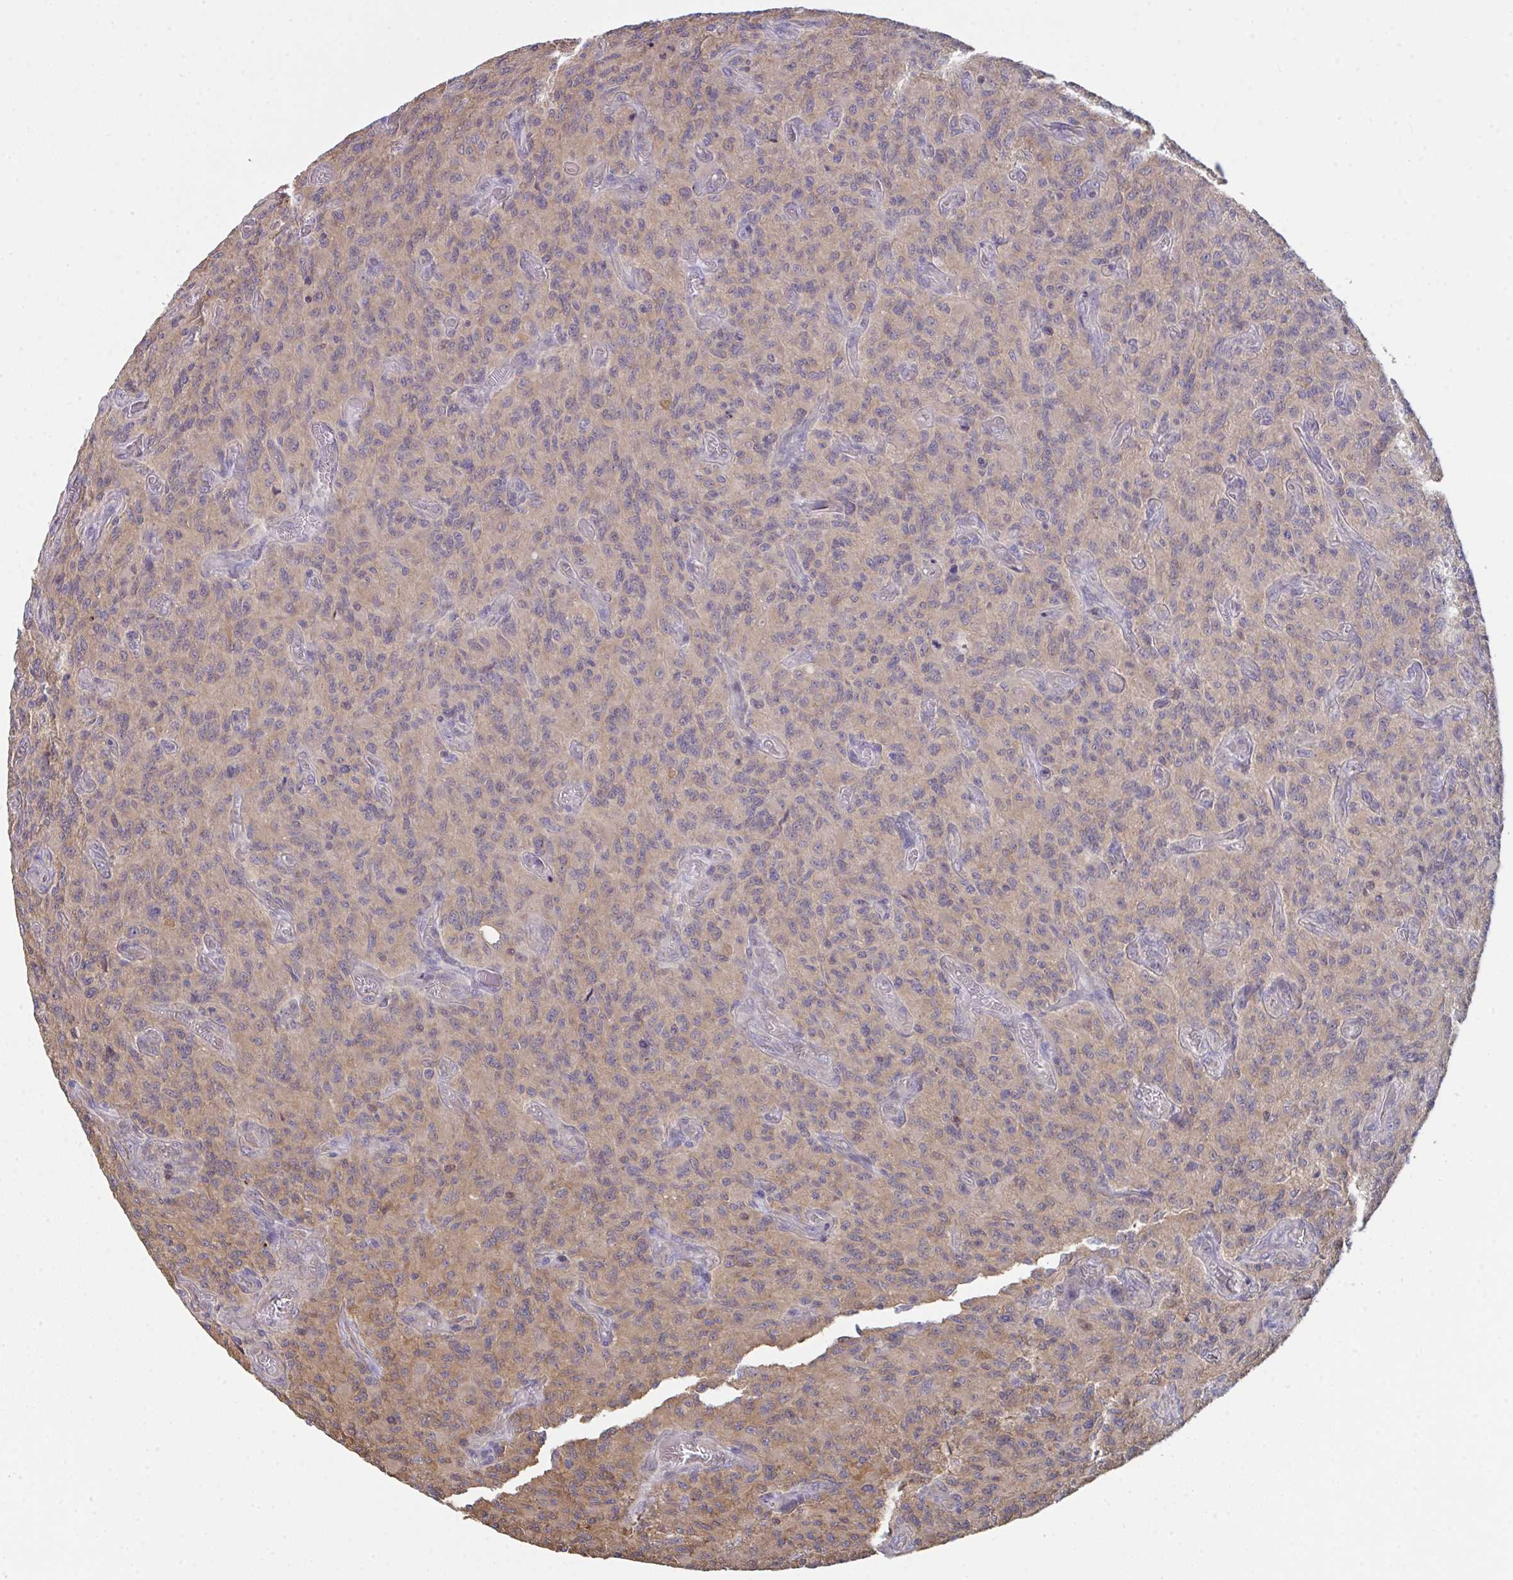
{"staining": {"intensity": "negative", "quantity": "none", "location": "none"}, "tissue": "glioma", "cell_type": "Tumor cells", "image_type": "cancer", "snomed": [{"axis": "morphology", "description": "Glioma, malignant, High grade"}, {"axis": "topography", "description": "Brain"}], "caption": "Micrograph shows no protein staining in tumor cells of high-grade glioma (malignant) tissue. (IHC, brightfield microscopy, high magnification).", "gene": "TTC9C", "patient": {"sex": "male", "age": 61}}